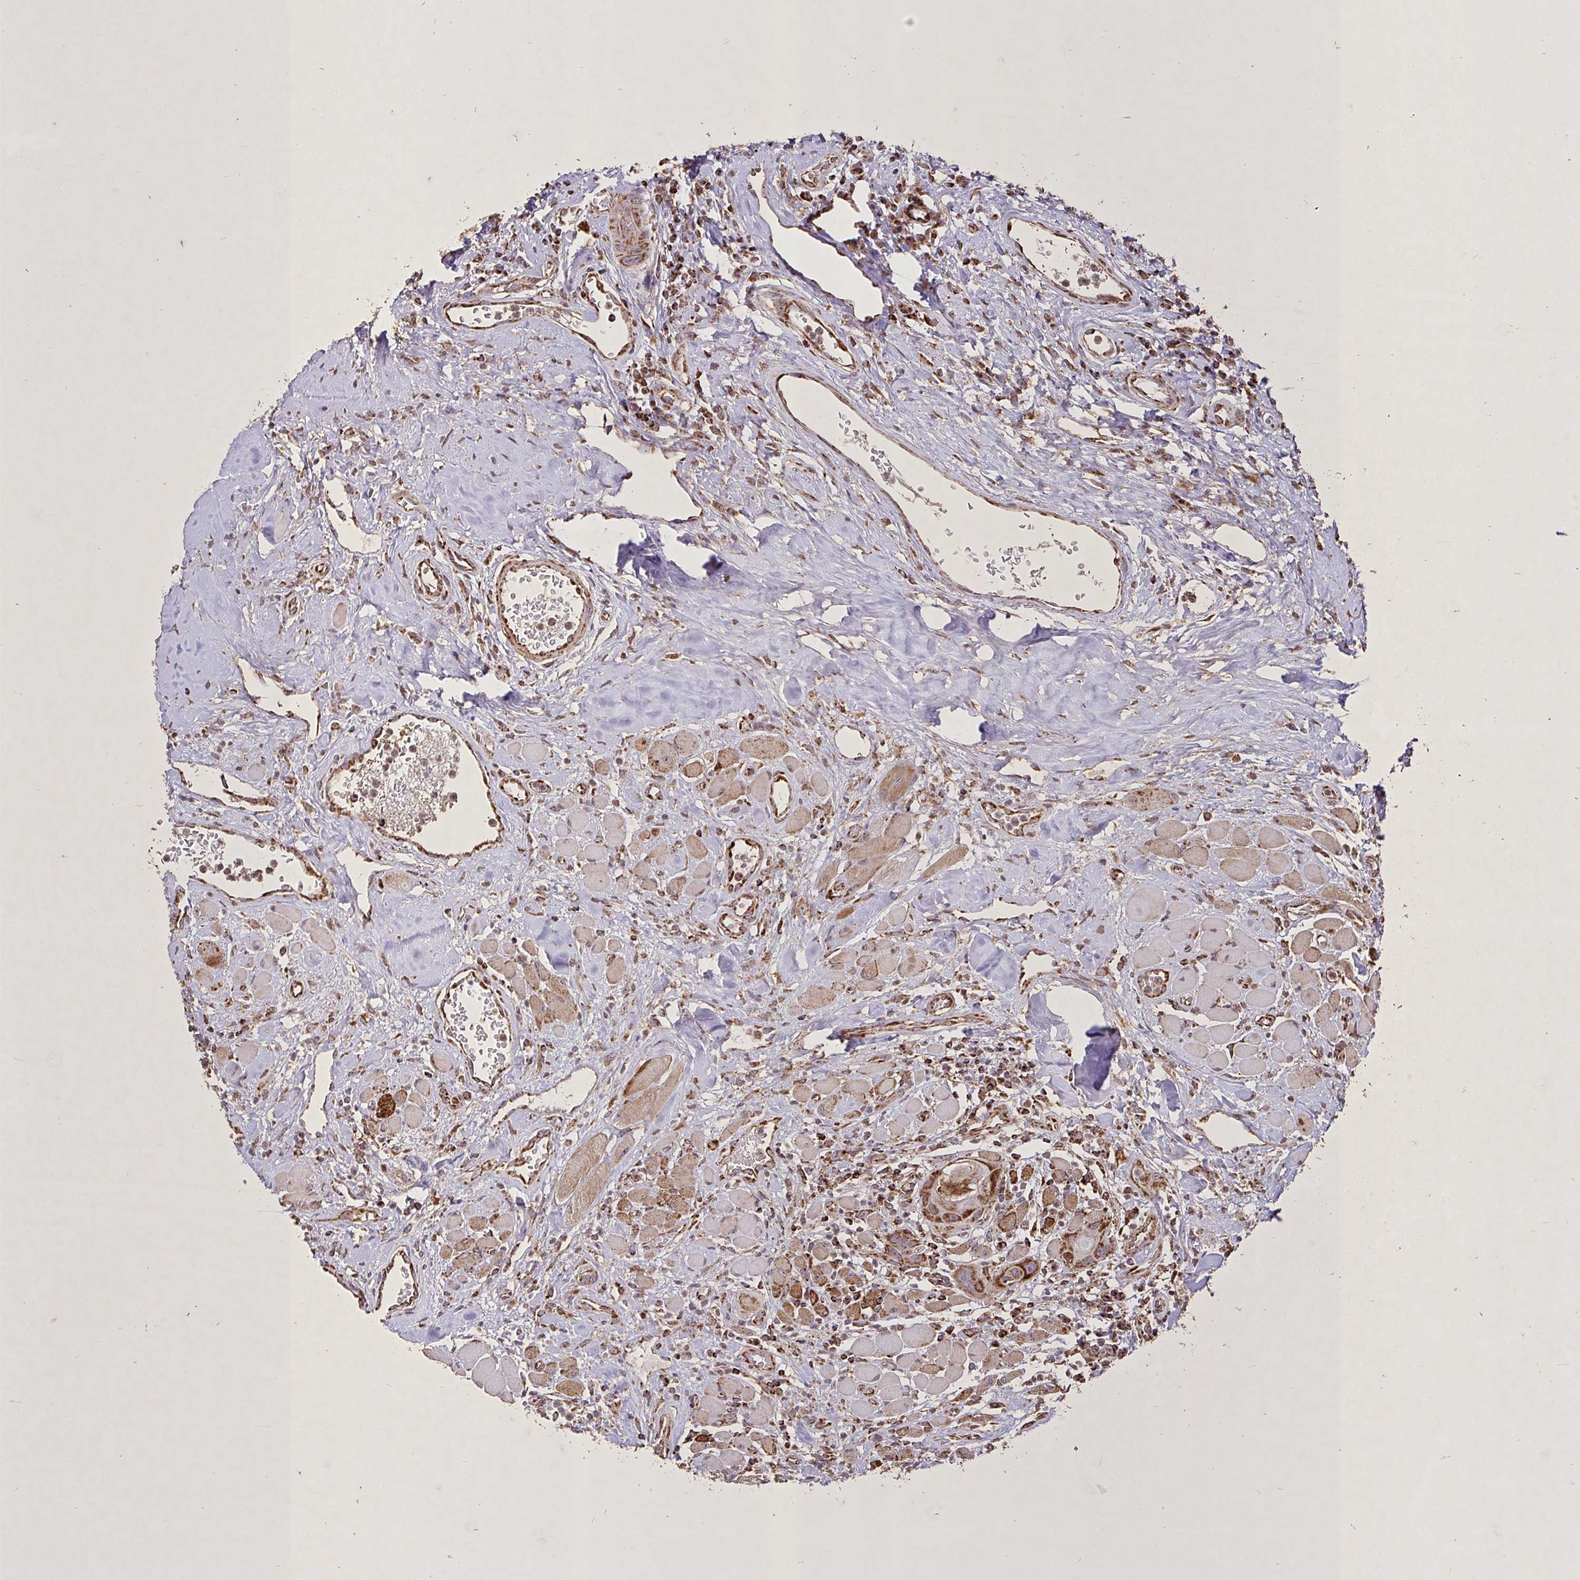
{"staining": {"intensity": "moderate", "quantity": ">75%", "location": "cytoplasmic/membranous"}, "tissue": "head and neck cancer", "cell_type": "Tumor cells", "image_type": "cancer", "snomed": [{"axis": "morphology", "description": "Squamous cell carcinoma, NOS"}, {"axis": "topography", "description": "Head-Neck"}], "caption": "Human head and neck cancer (squamous cell carcinoma) stained with a brown dye displays moderate cytoplasmic/membranous positive expression in approximately >75% of tumor cells.", "gene": "AGK", "patient": {"sex": "female", "age": 59}}